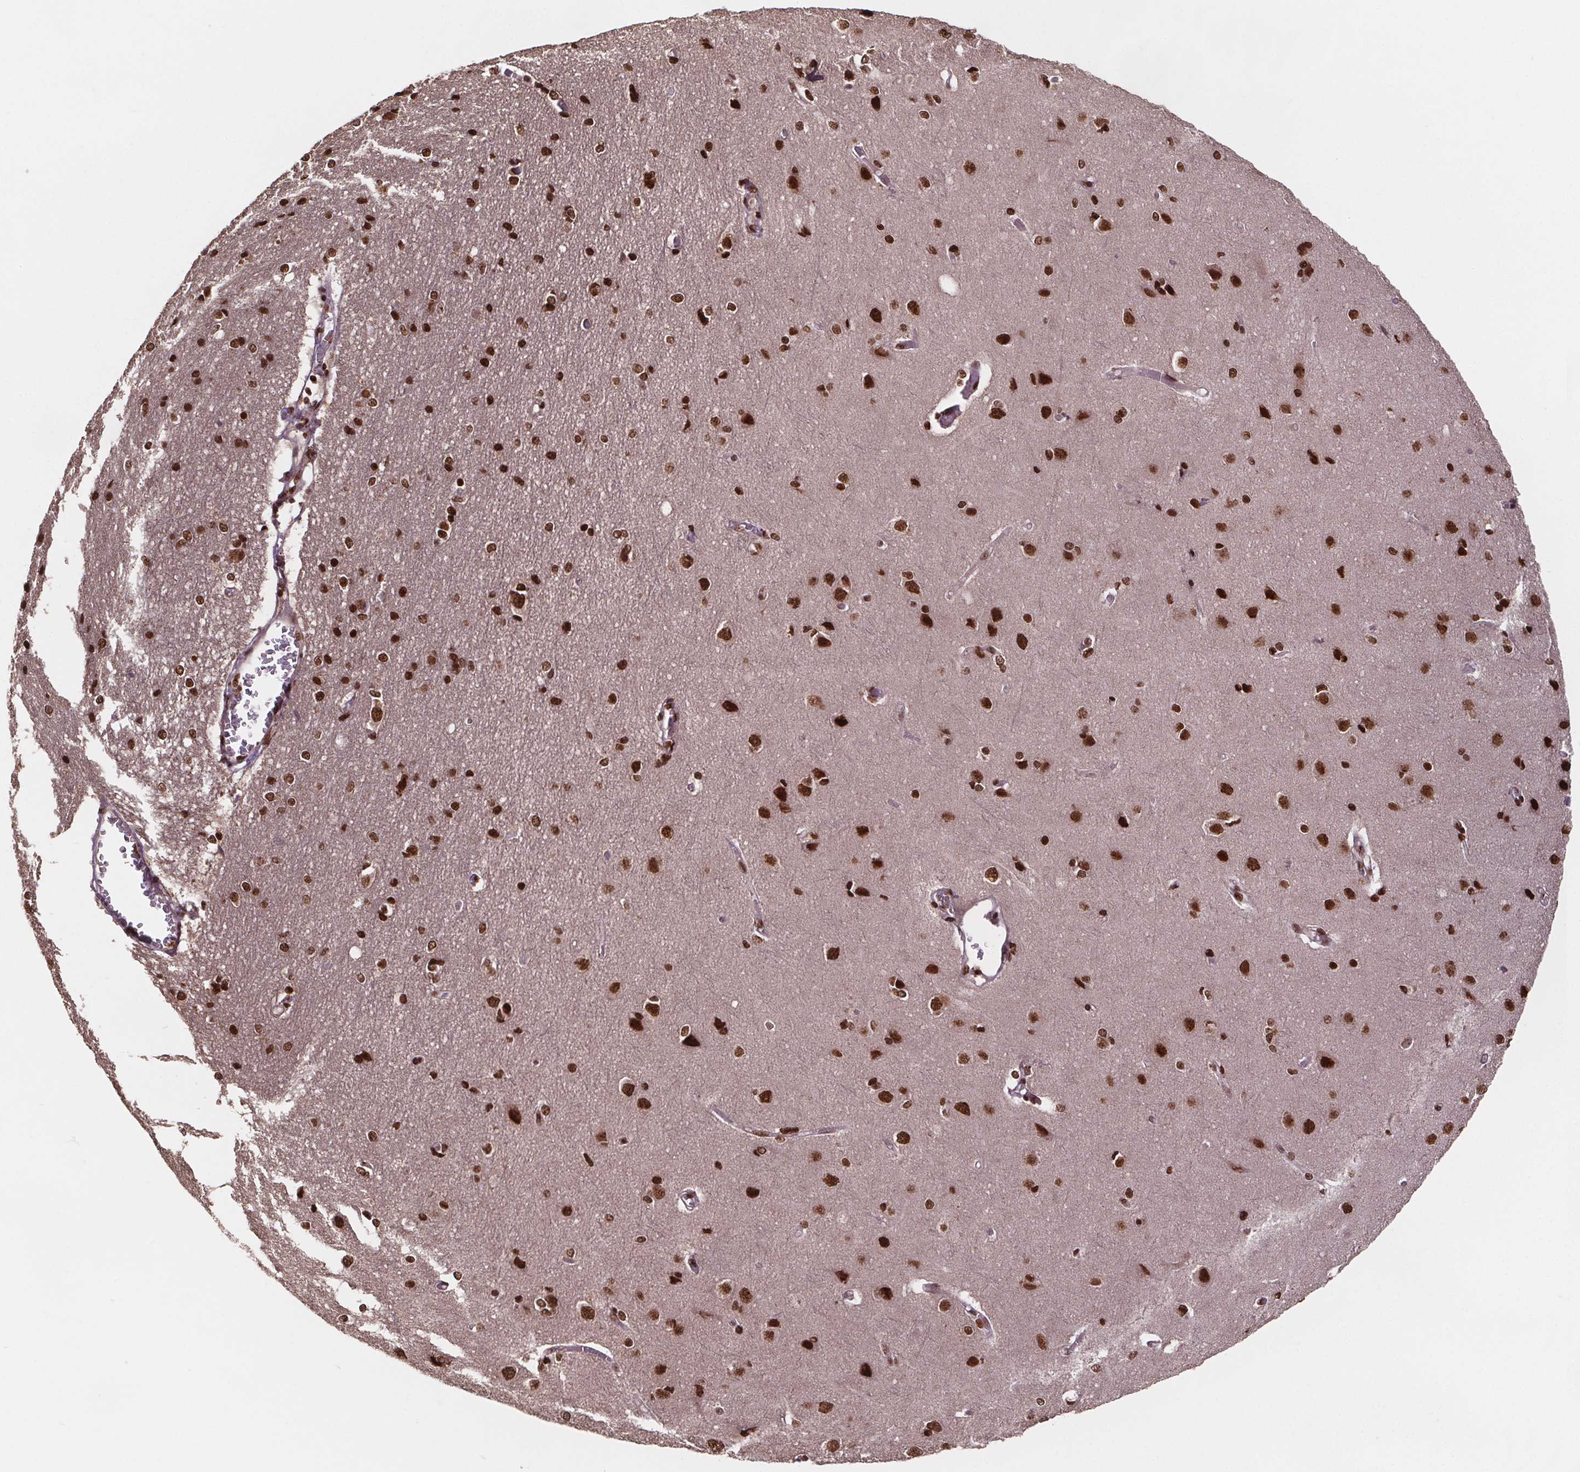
{"staining": {"intensity": "moderate", "quantity": ">75%", "location": "nuclear"}, "tissue": "cerebral cortex", "cell_type": "Endothelial cells", "image_type": "normal", "snomed": [{"axis": "morphology", "description": "Normal tissue, NOS"}, {"axis": "topography", "description": "Cerebral cortex"}], "caption": "IHC staining of unremarkable cerebral cortex, which exhibits medium levels of moderate nuclear positivity in about >75% of endothelial cells indicating moderate nuclear protein positivity. The staining was performed using DAB (brown) for protein detection and nuclei were counterstained in hematoxylin (blue).", "gene": "JARID2", "patient": {"sex": "male", "age": 37}}